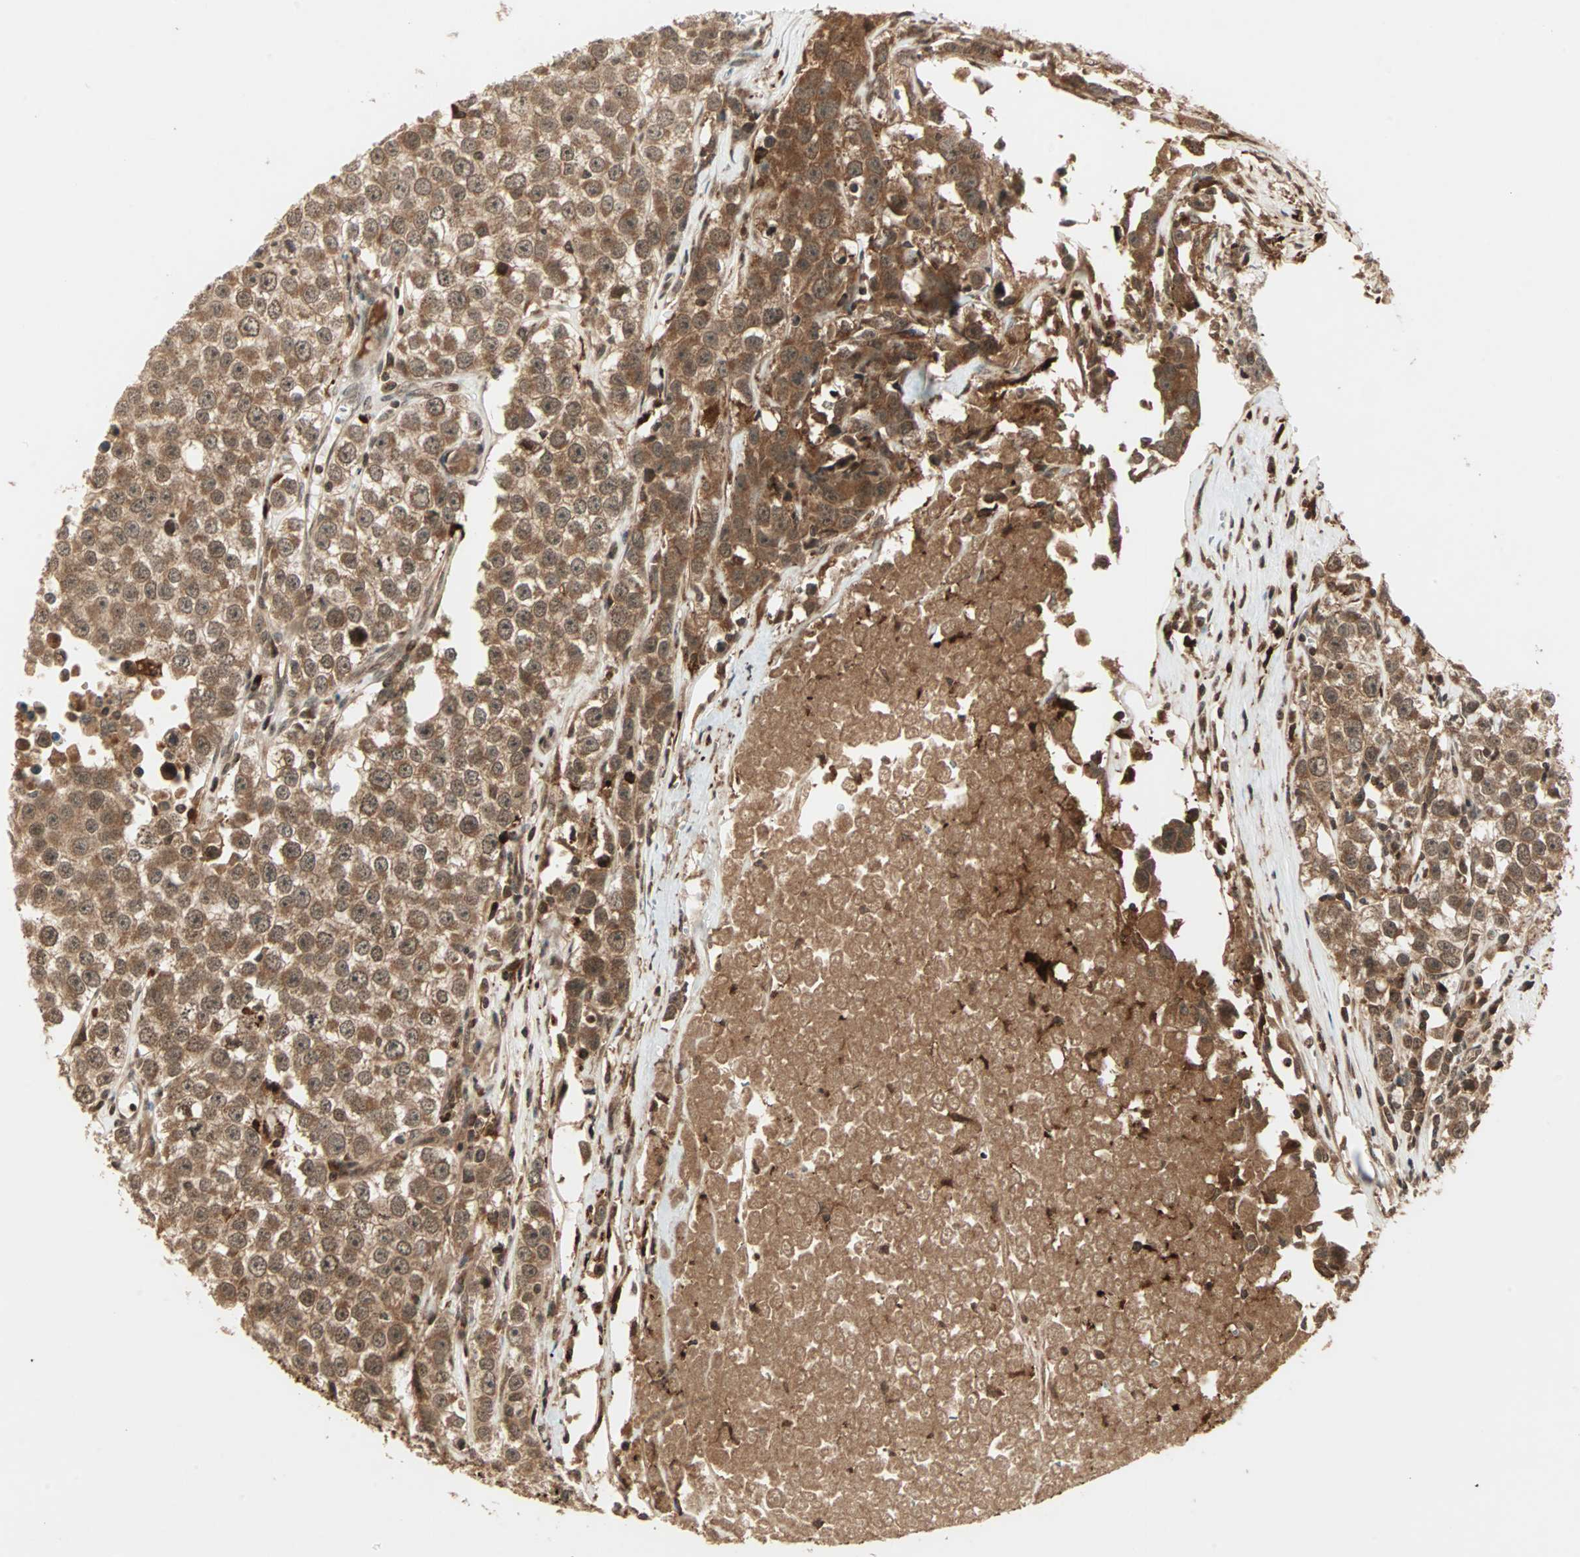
{"staining": {"intensity": "moderate", "quantity": ">75%", "location": "cytoplasmic/membranous"}, "tissue": "testis cancer", "cell_type": "Tumor cells", "image_type": "cancer", "snomed": [{"axis": "morphology", "description": "Seminoma, NOS"}, {"axis": "morphology", "description": "Carcinoma, Embryonal, NOS"}, {"axis": "topography", "description": "Testis"}], "caption": "Immunohistochemistry (IHC) micrograph of human embryonal carcinoma (testis) stained for a protein (brown), which displays medium levels of moderate cytoplasmic/membranous positivity in approximately >75% of tumor cells.", "gene": "RFFL", "patient": {"sex": "male", "age": 52}}